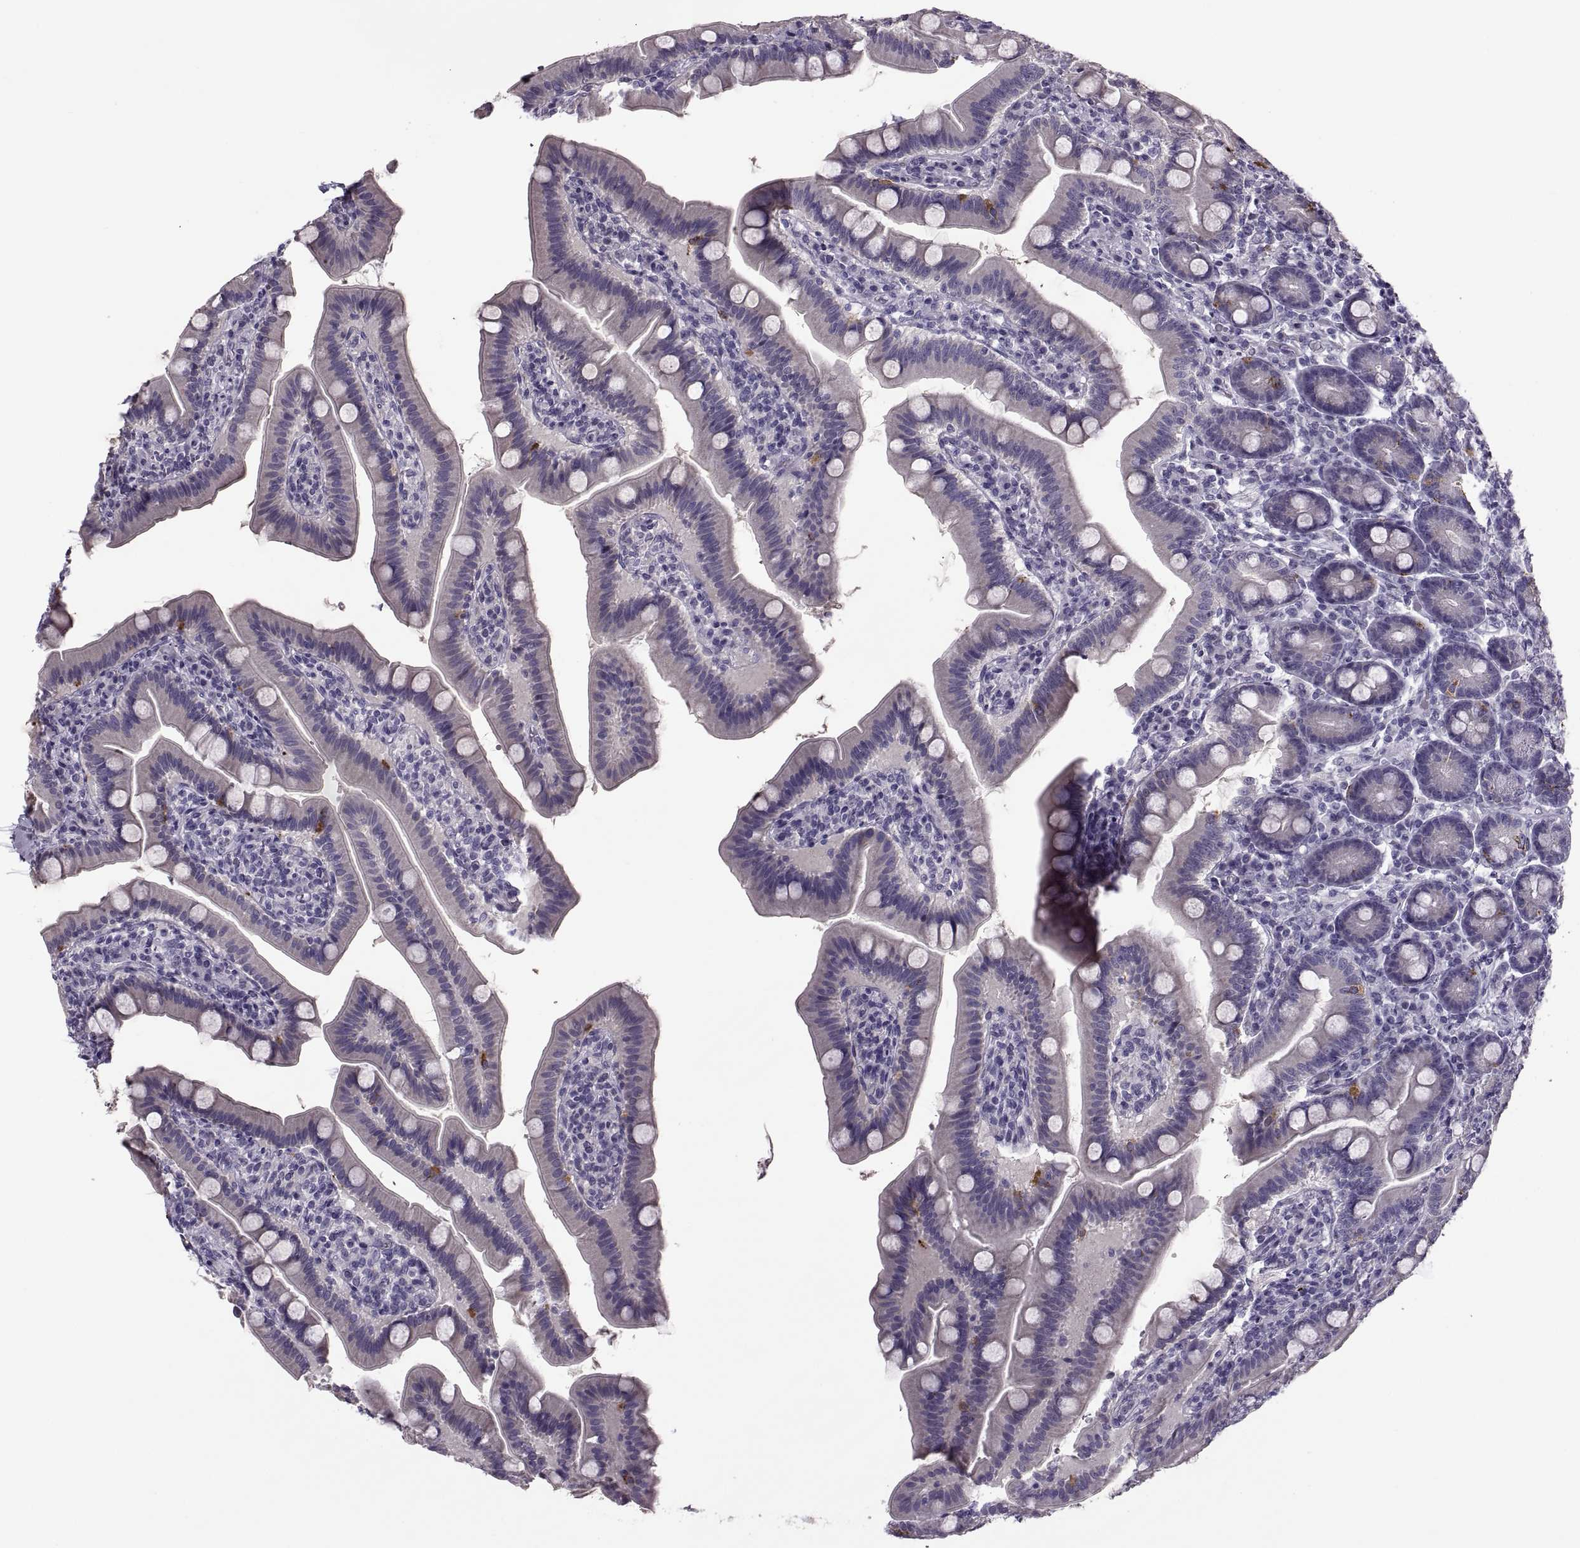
{"staining": {"intensity": "strong", "quantity": "<25%", "location": "cytoplasmic/membranous"}, "tissue": "small intestine", "cell_type": "Glandular cells", "image_type": "normal", "snomed": [{"axis": "morphology", "description": "Normal tissue, NOS"}, {"axis": "topography", "description": "Small intestine"}], "caption": "Immunohistochemistry (IHC) photomicrograph of unremarkable human small intestine stained for a protein (brown), which exhibits medium levels of strong cytoplasmic/membranous staining in approximately <25% of glandular cells.", "gene": "MAGEB1", "patient": {"sex": "male", "age": 66}}